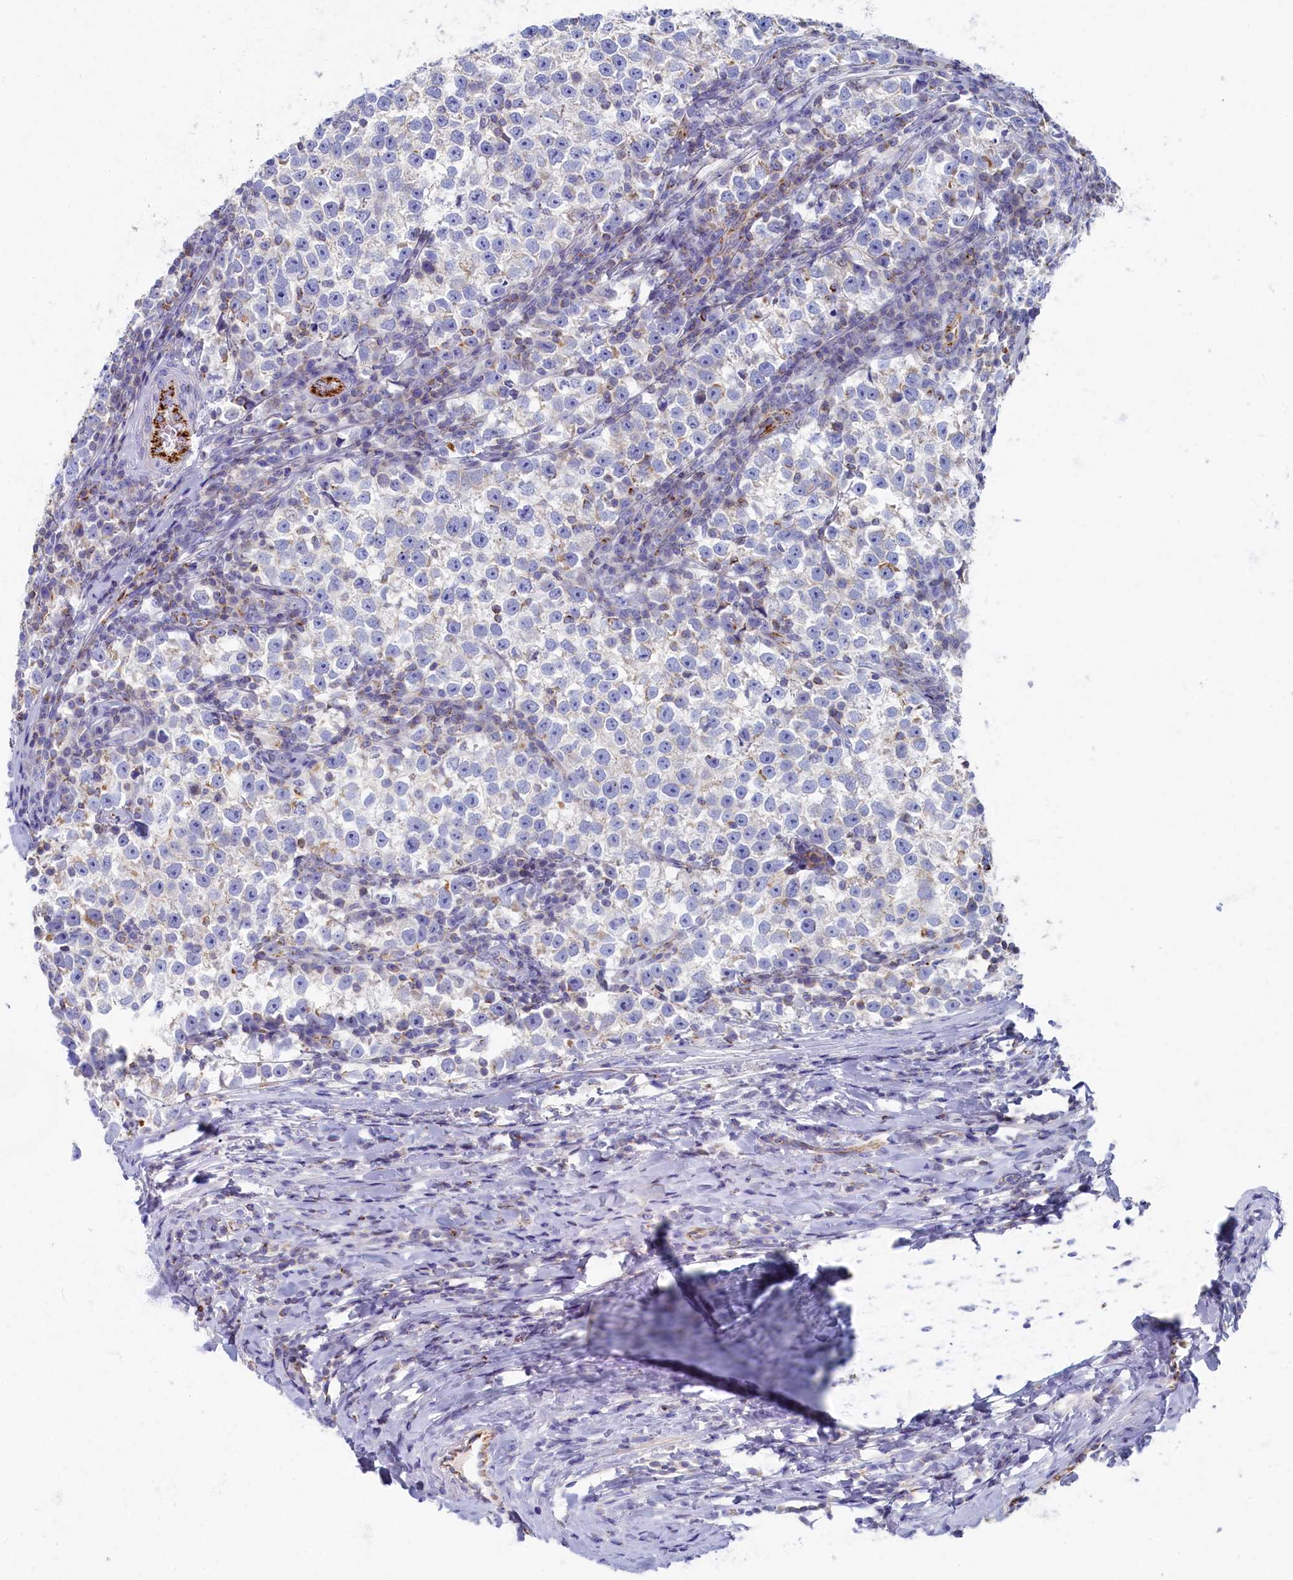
{"staining": {"intensity": "negative", "quantity": "none", "location": "none"}, "tissue": "testis cancer", "cell_type": "Tumor cells", "image_type": "cancer", "snomed": [{"axis": "morphology", "description": "Normal tissue, NOS"}, {"axis": "morphology", "description": "Seminoma, NOS"}, {"axis": "topography", "description": "Testis"}], "caption": "DAB (3,3'-diaminobenzidine) immunohistochemical staining of testis seminoma displays no significant staining in tumor cells. (DAB (3,3'-diaminobenzidine) immunohistochemistry, high magnification).", "gene": "OCIAD2", "patient": {"sex": "male", "age": 43}}